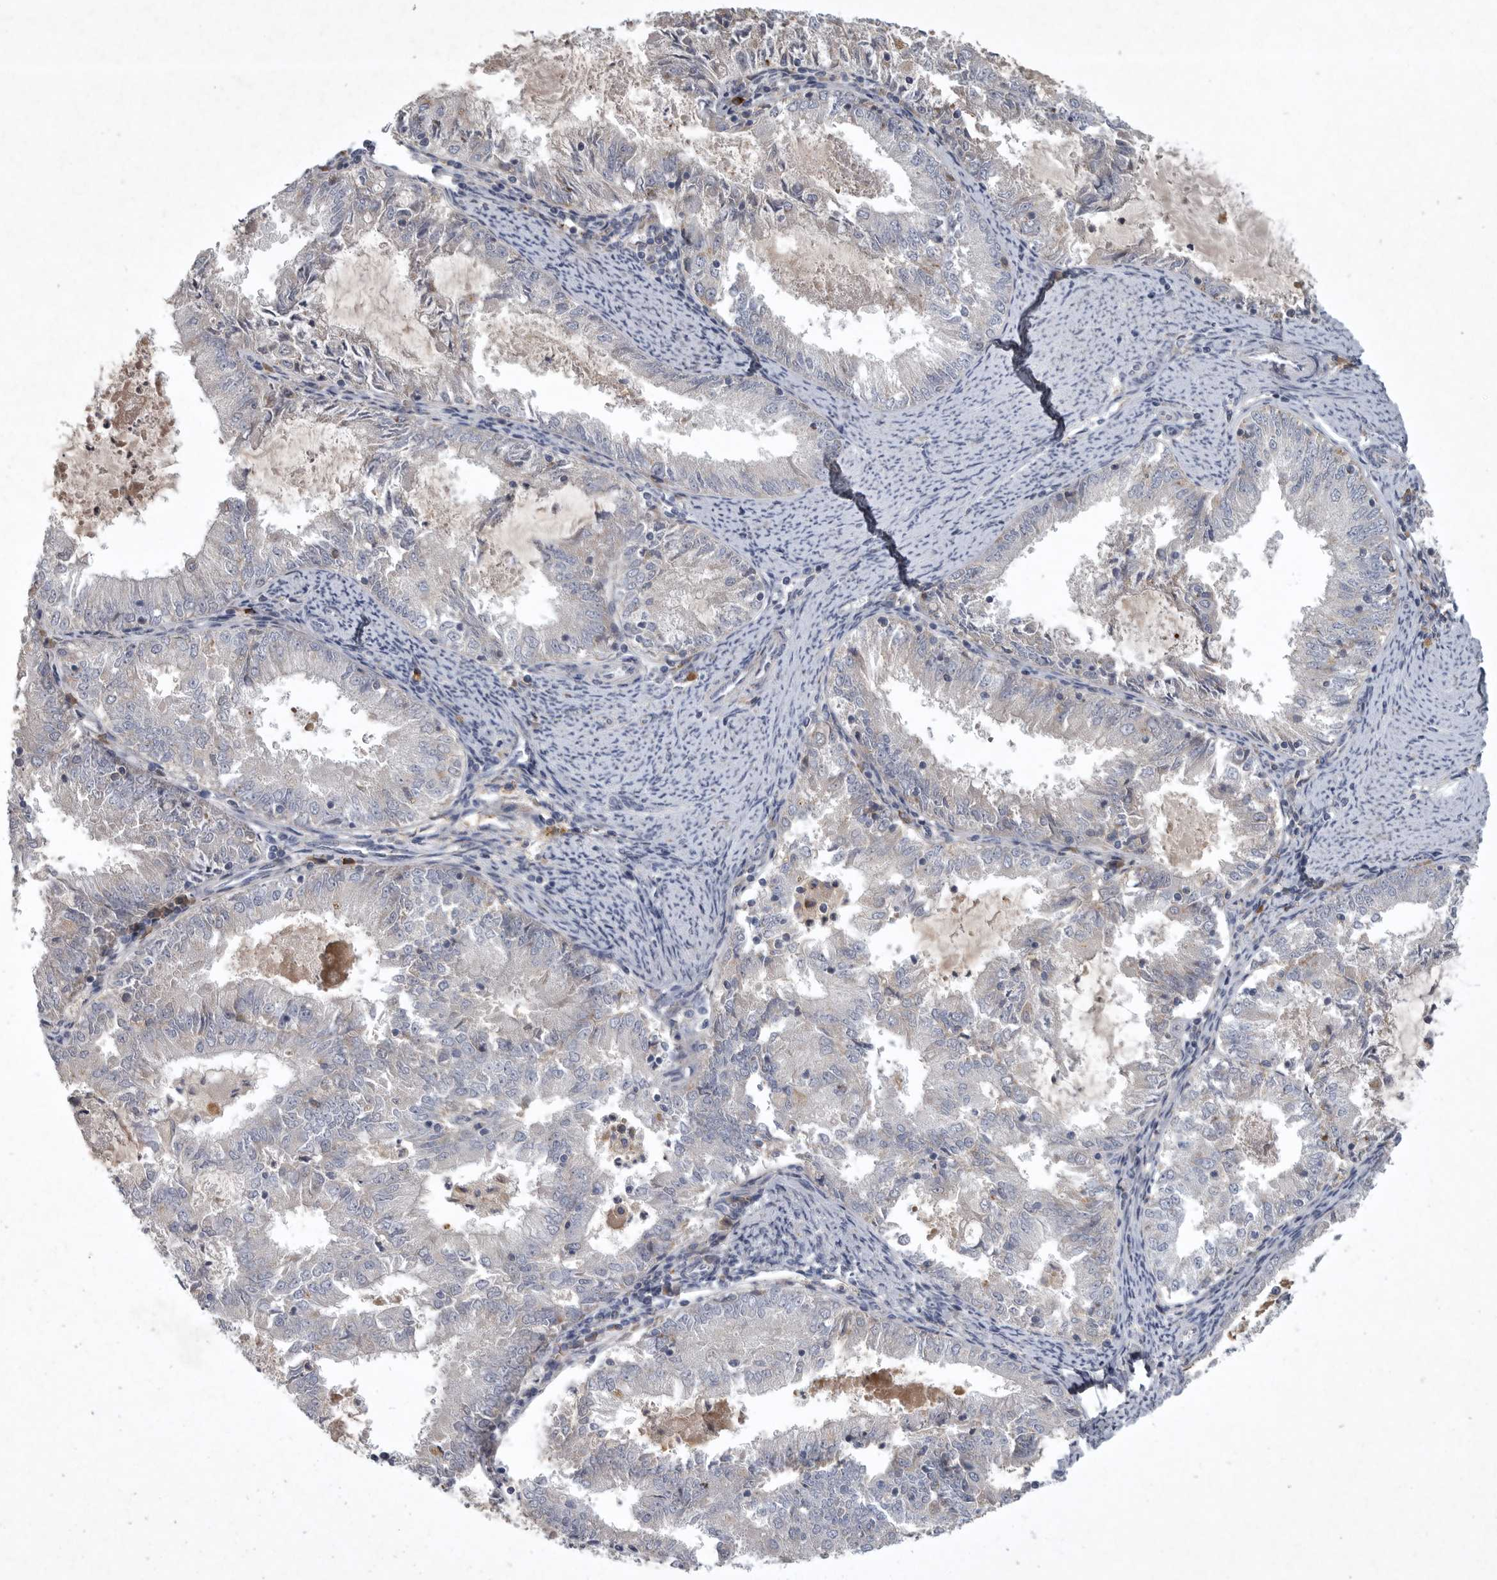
{"staining": {"intensity": "negative", "quantity": "none", "location": "none"}, "tissue": "endometrial cancer", "cell_type": "Tumor cells", "image_type": "cancer", "snomed": [{"axis": "morphology", "description": "Adenocarcinoma, NOS"}, {"axis": "topography", "description": "Endometrium"}], "caption": "Tumor cells are negative for protein expression in human endometrial adenocarcinoma.", "gene": "LAMTOR3", "patient": {"sex": "female", "age": 57}}